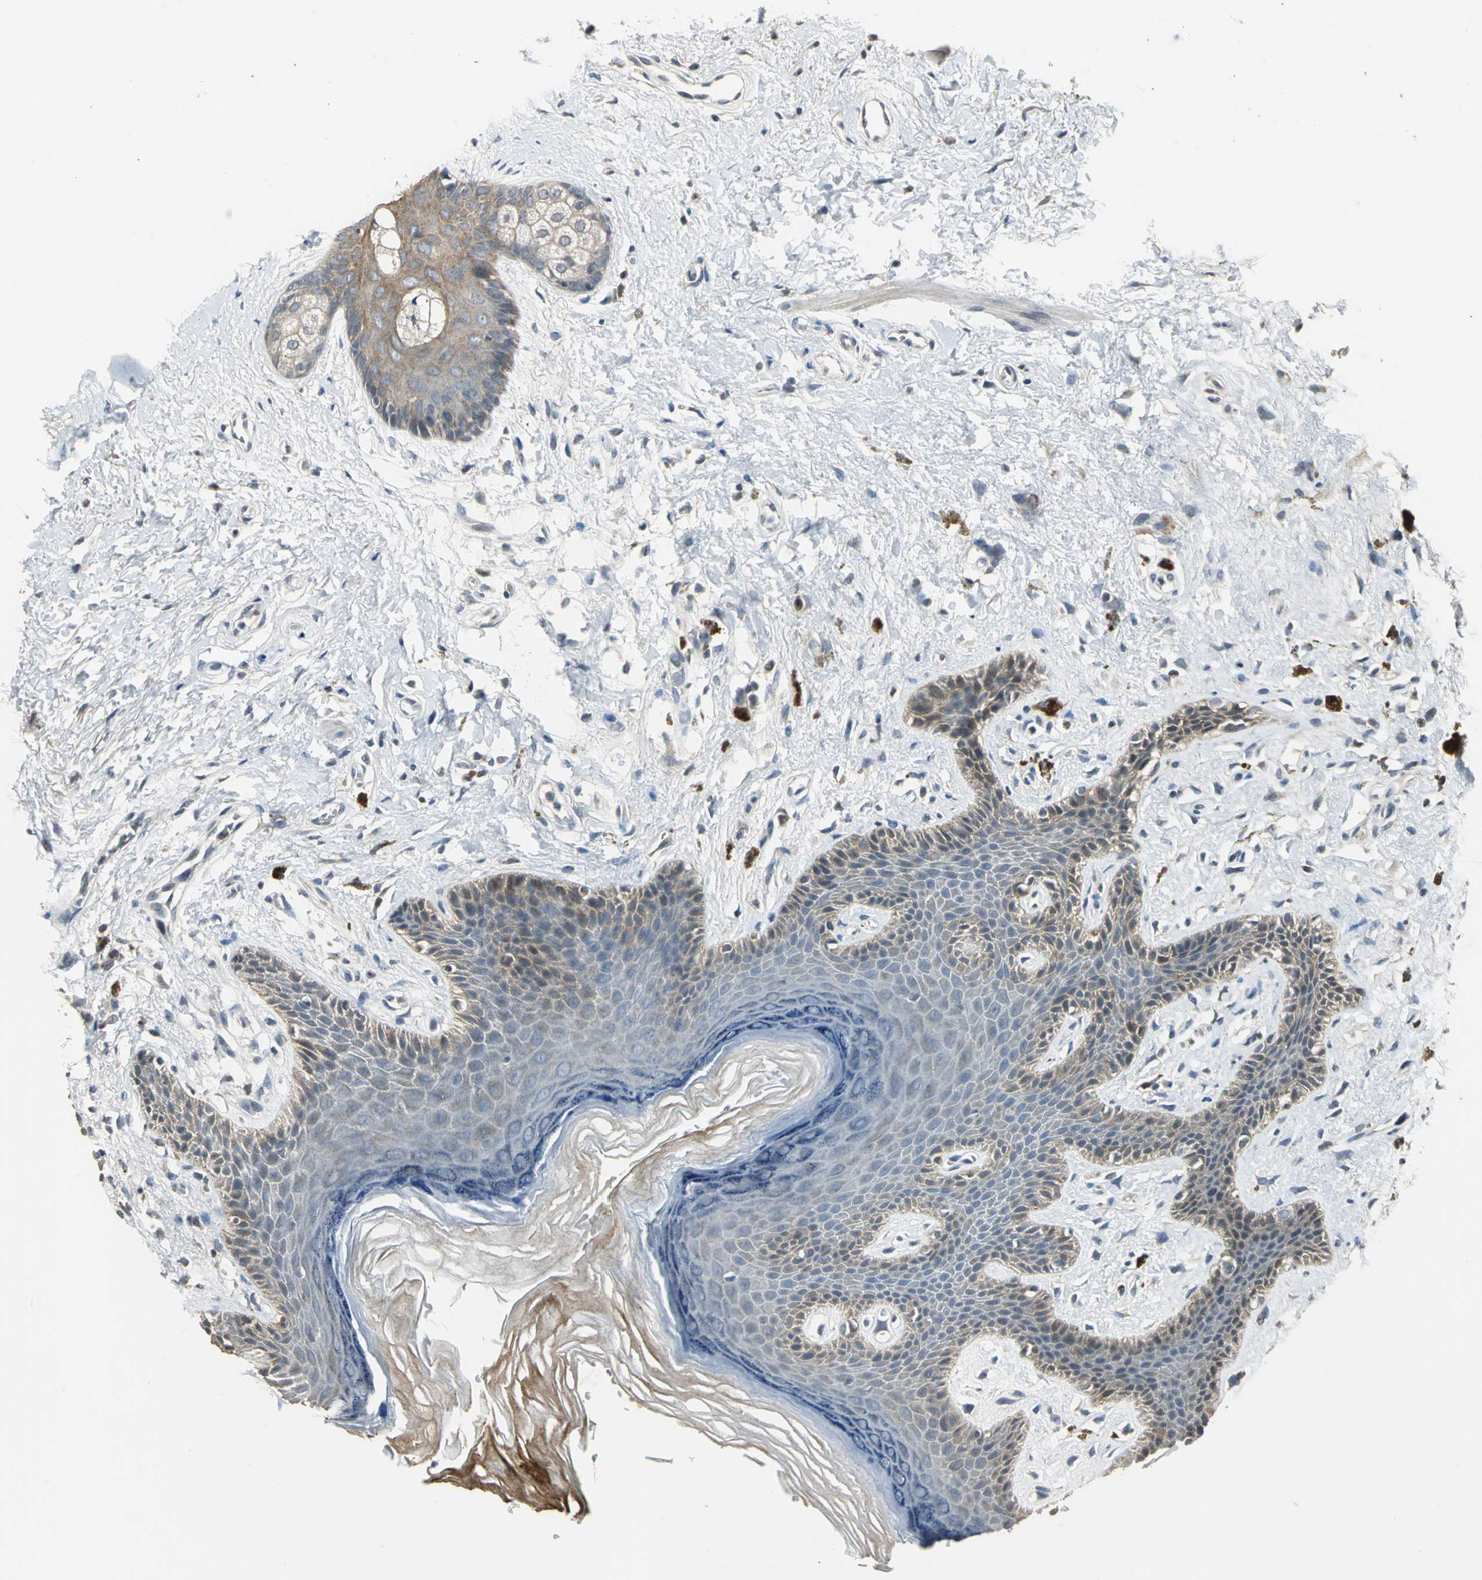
{"staining": {"intensity": "moderate", "quantity": "25%-75%", "location": "cytoplasmic/membranous"}, "tissue": "skin", "cell_type": "Epidermal cells", "image_type": "normal", "snomed": [{"axis": "morphology", "description": "Normal tissue, NOS"}, {"axis": "topography", "description": "Anal"}], "caption": "IHC micrograph of benign human skin stained for a protein (brown), which demonstrates medium levels of moderate cytoplasmic/membranous positivity in approximately 25%-75% of epidermal cells.", "gene": "JADE3", "patient": {"sex": "female", "age": 46}}